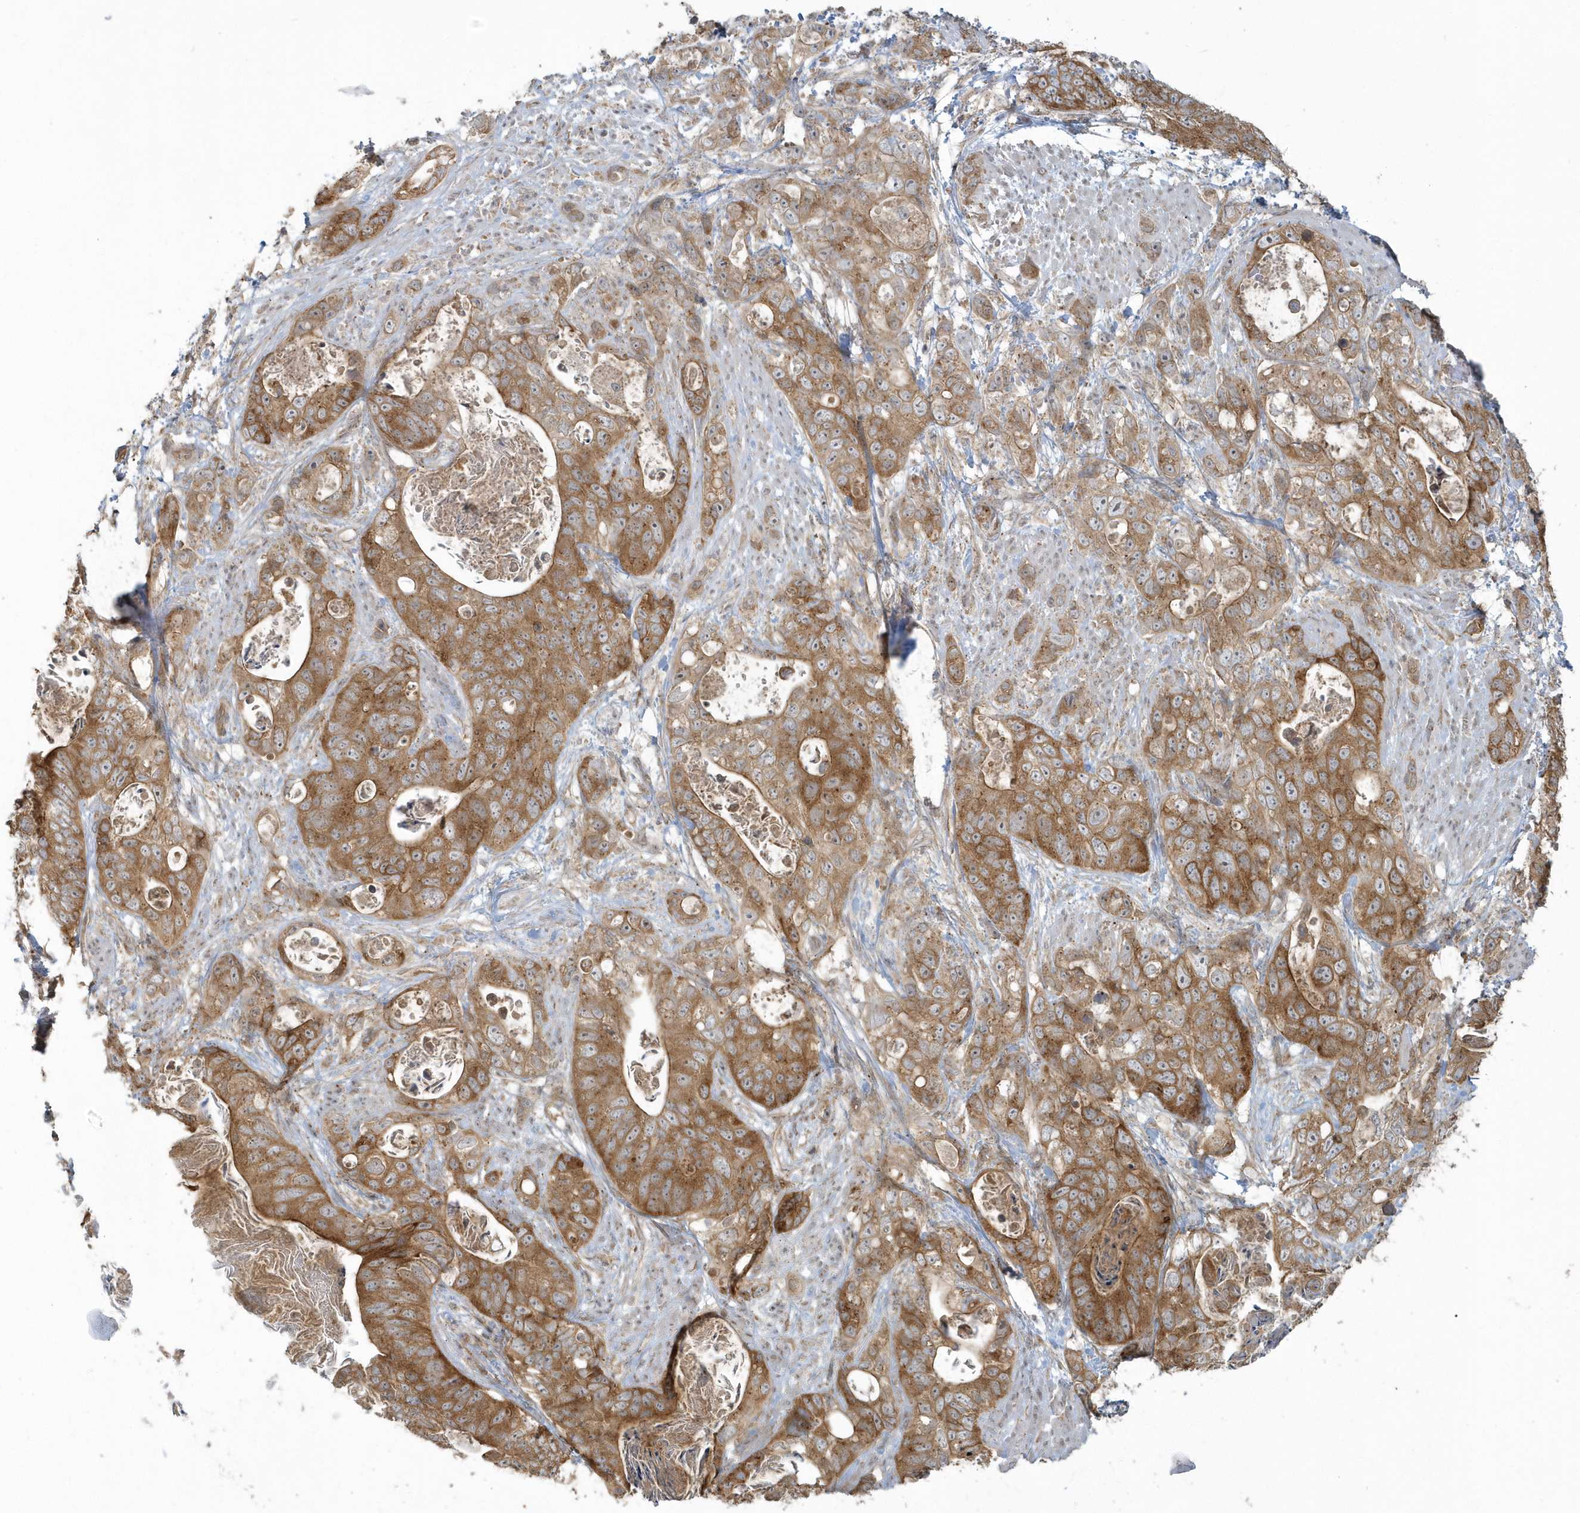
{"staining": {"intensity": "moderate", "quantity": ">75%", "location": "cytoplasmic/membranous"}, "tissue": "stomach cancer", "cell_type": "Tumor cells", "image_type": "cancer", "snomed": [{"axis": "morphology", "description": "Adenocarcinoma, NOS"}, {"axis": "topography", "description": "Stomach"}], "caption": "An image of human stomach cancer stained for a protein shows moderate cytoplasmic/membranous brown staining in tumor cells.", "gene": "STIM2", "patient": {"sex": "female", "age": 89}}